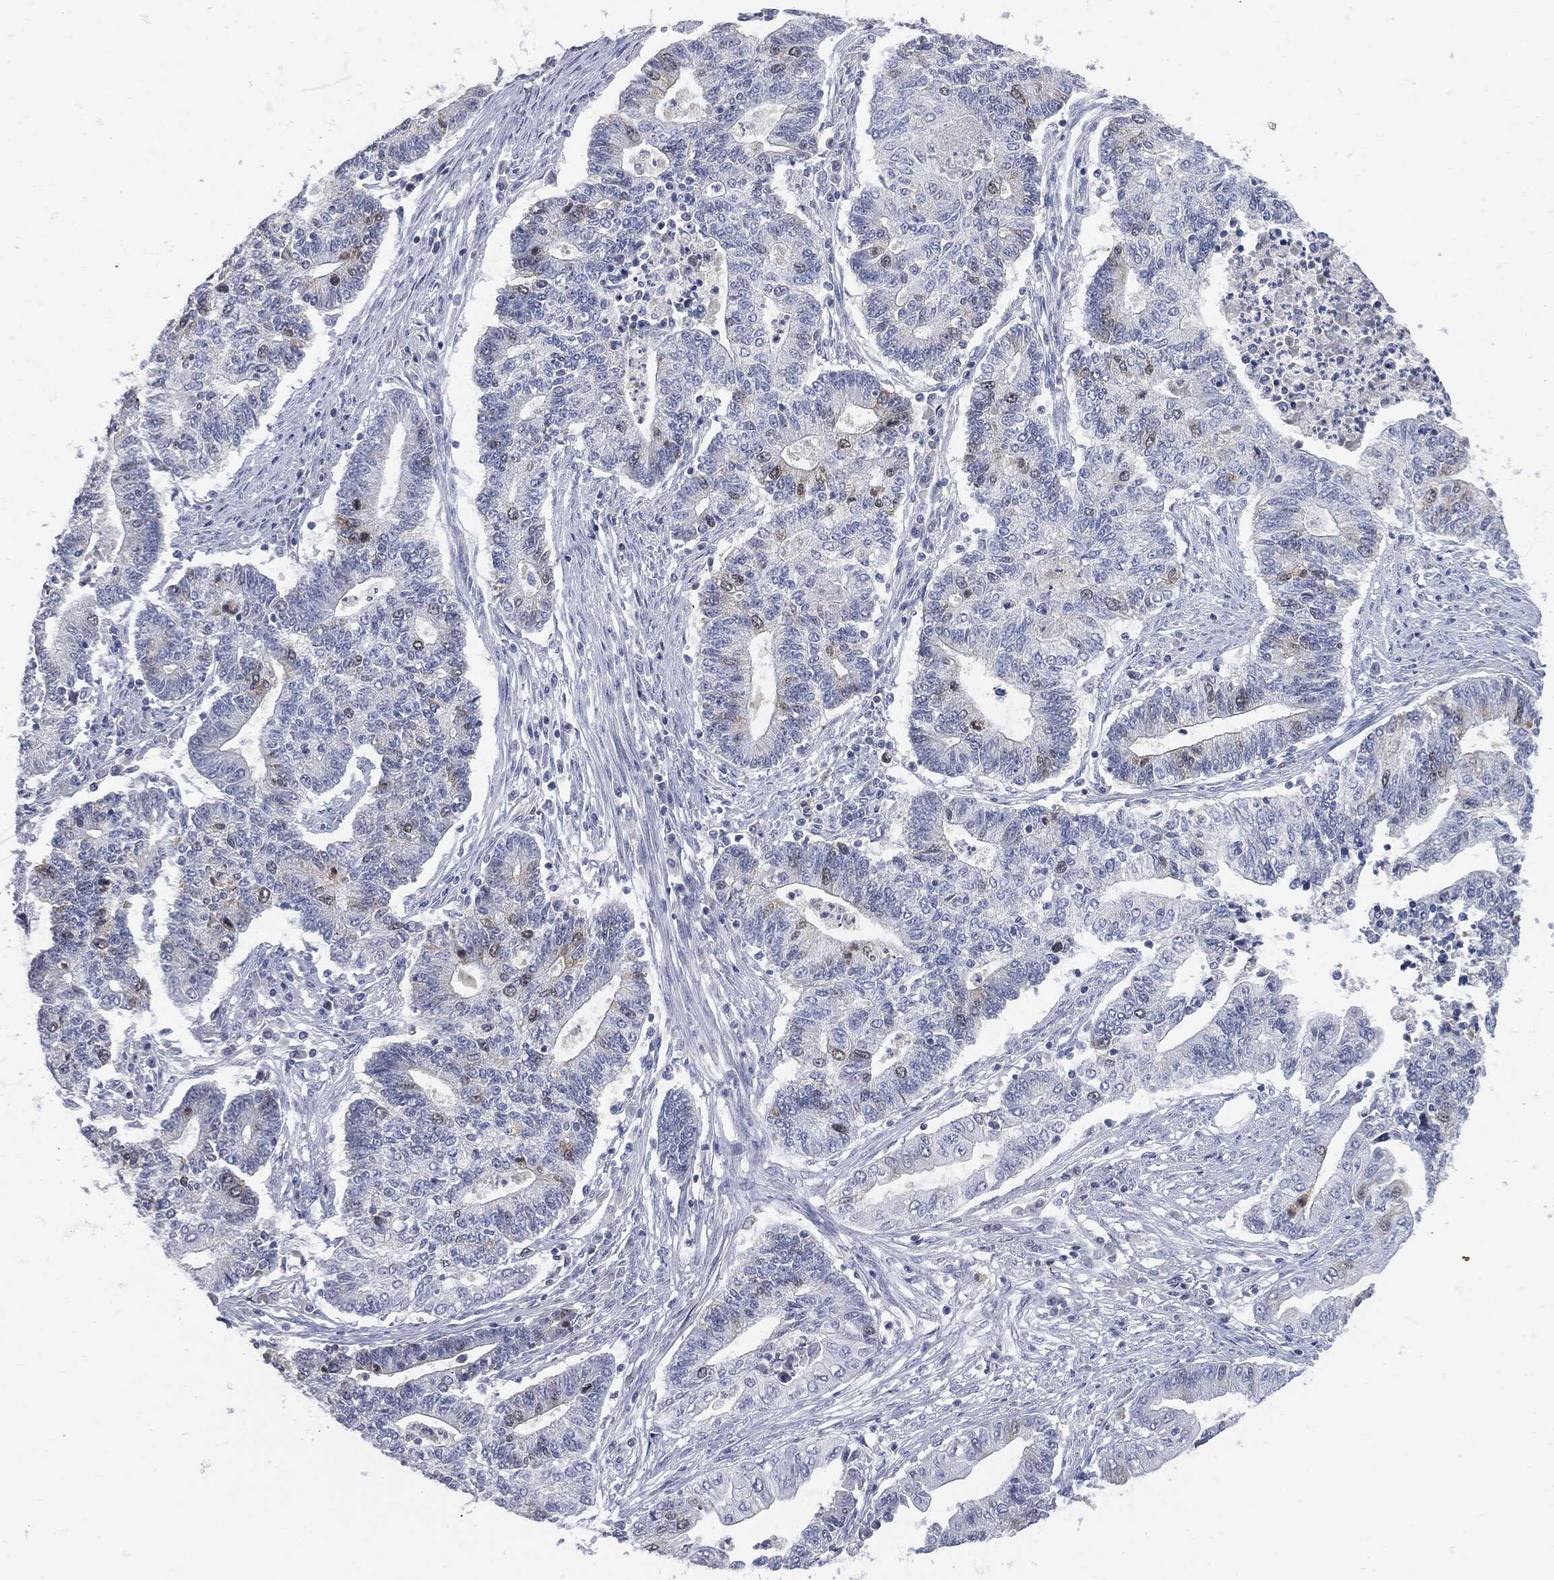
{"staining": {"intensity": "weak", "quantity": "<25%", "location": "cytoplasmic/membranous"}, "tissue": "endometrial cancer", "cell_type": "Tumor cells", "image_type": "cancer", "snomed": [{"axis": "morphology", "description": "Adenocarcinoma, NOS"}, {"axis": "topography", "description": "Uterus"}, {"axis": "topography", "description": "Endometrium"}], "caption": "Immunohistochemistry (IHC) micrograph of neoplastic tissue: human endometrial adenocarcinoma stained with DAB (3,3'-diaminobenzidine) exhibits no significant protein positivity in tumor cells.", "gene": "UBE2C", "patient": {"sex": "female", "age": 54}}